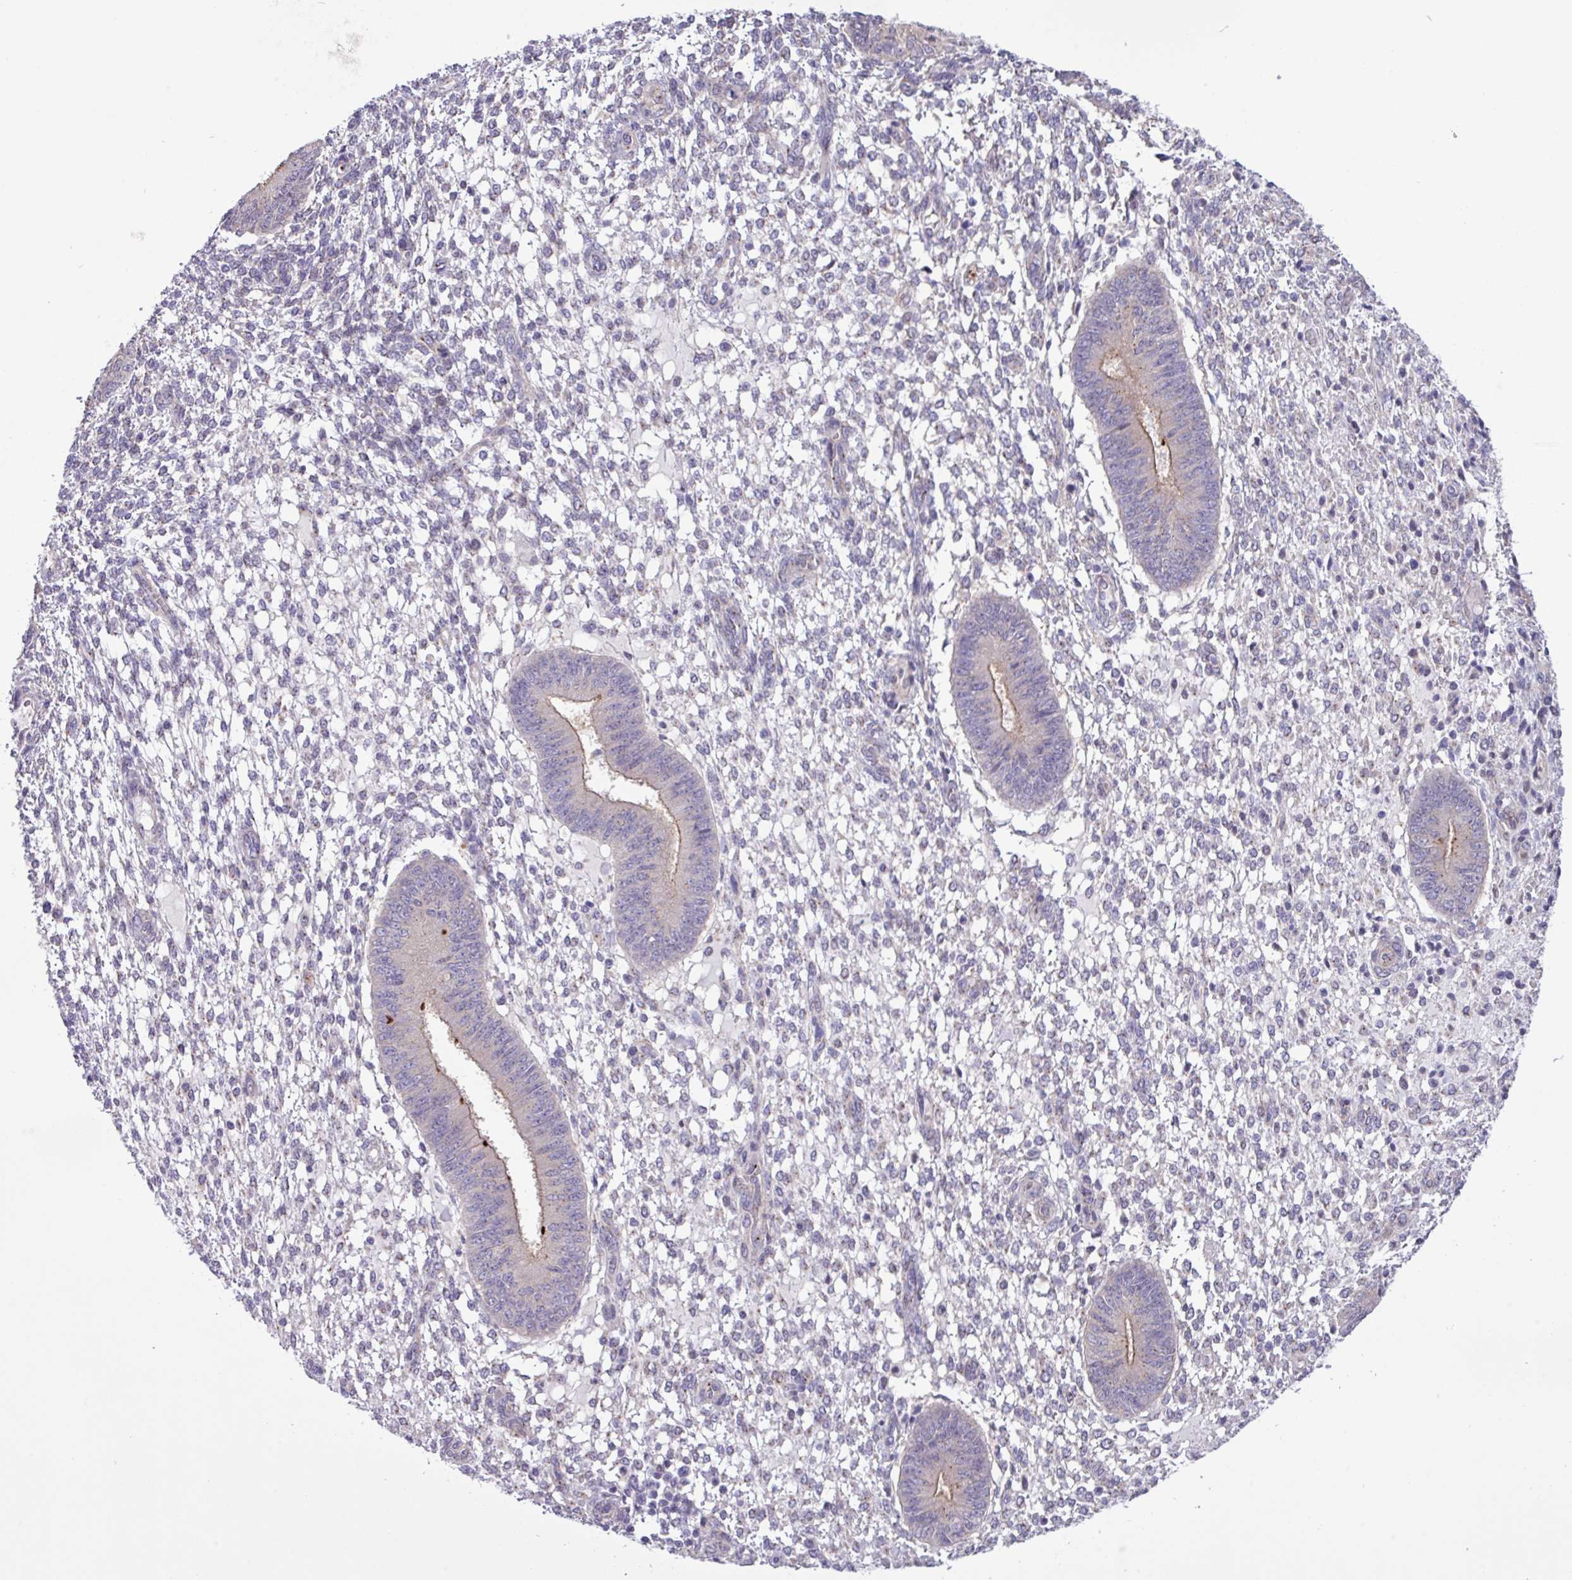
{"staining": {"intensity": "negative", "quantity": "none", "location": "none"}, "tissue": "endometrium", "cell_type": "Cells in endometrial stroma", "image_type": "normal", "snomed": [{"axis": "morphology", "description": "Normal tissue, NOS"}, {"axis": "topography", "description": "Endometrium"}], "caption": "Immunohistochemistry (IHC) of unremarkable endometrium exhibits no positivity in cells in endometrial stroma. Nuclei are stained in blue.", "gene": "SPINK8", "patient": {"sex": "female", "age": 49}}